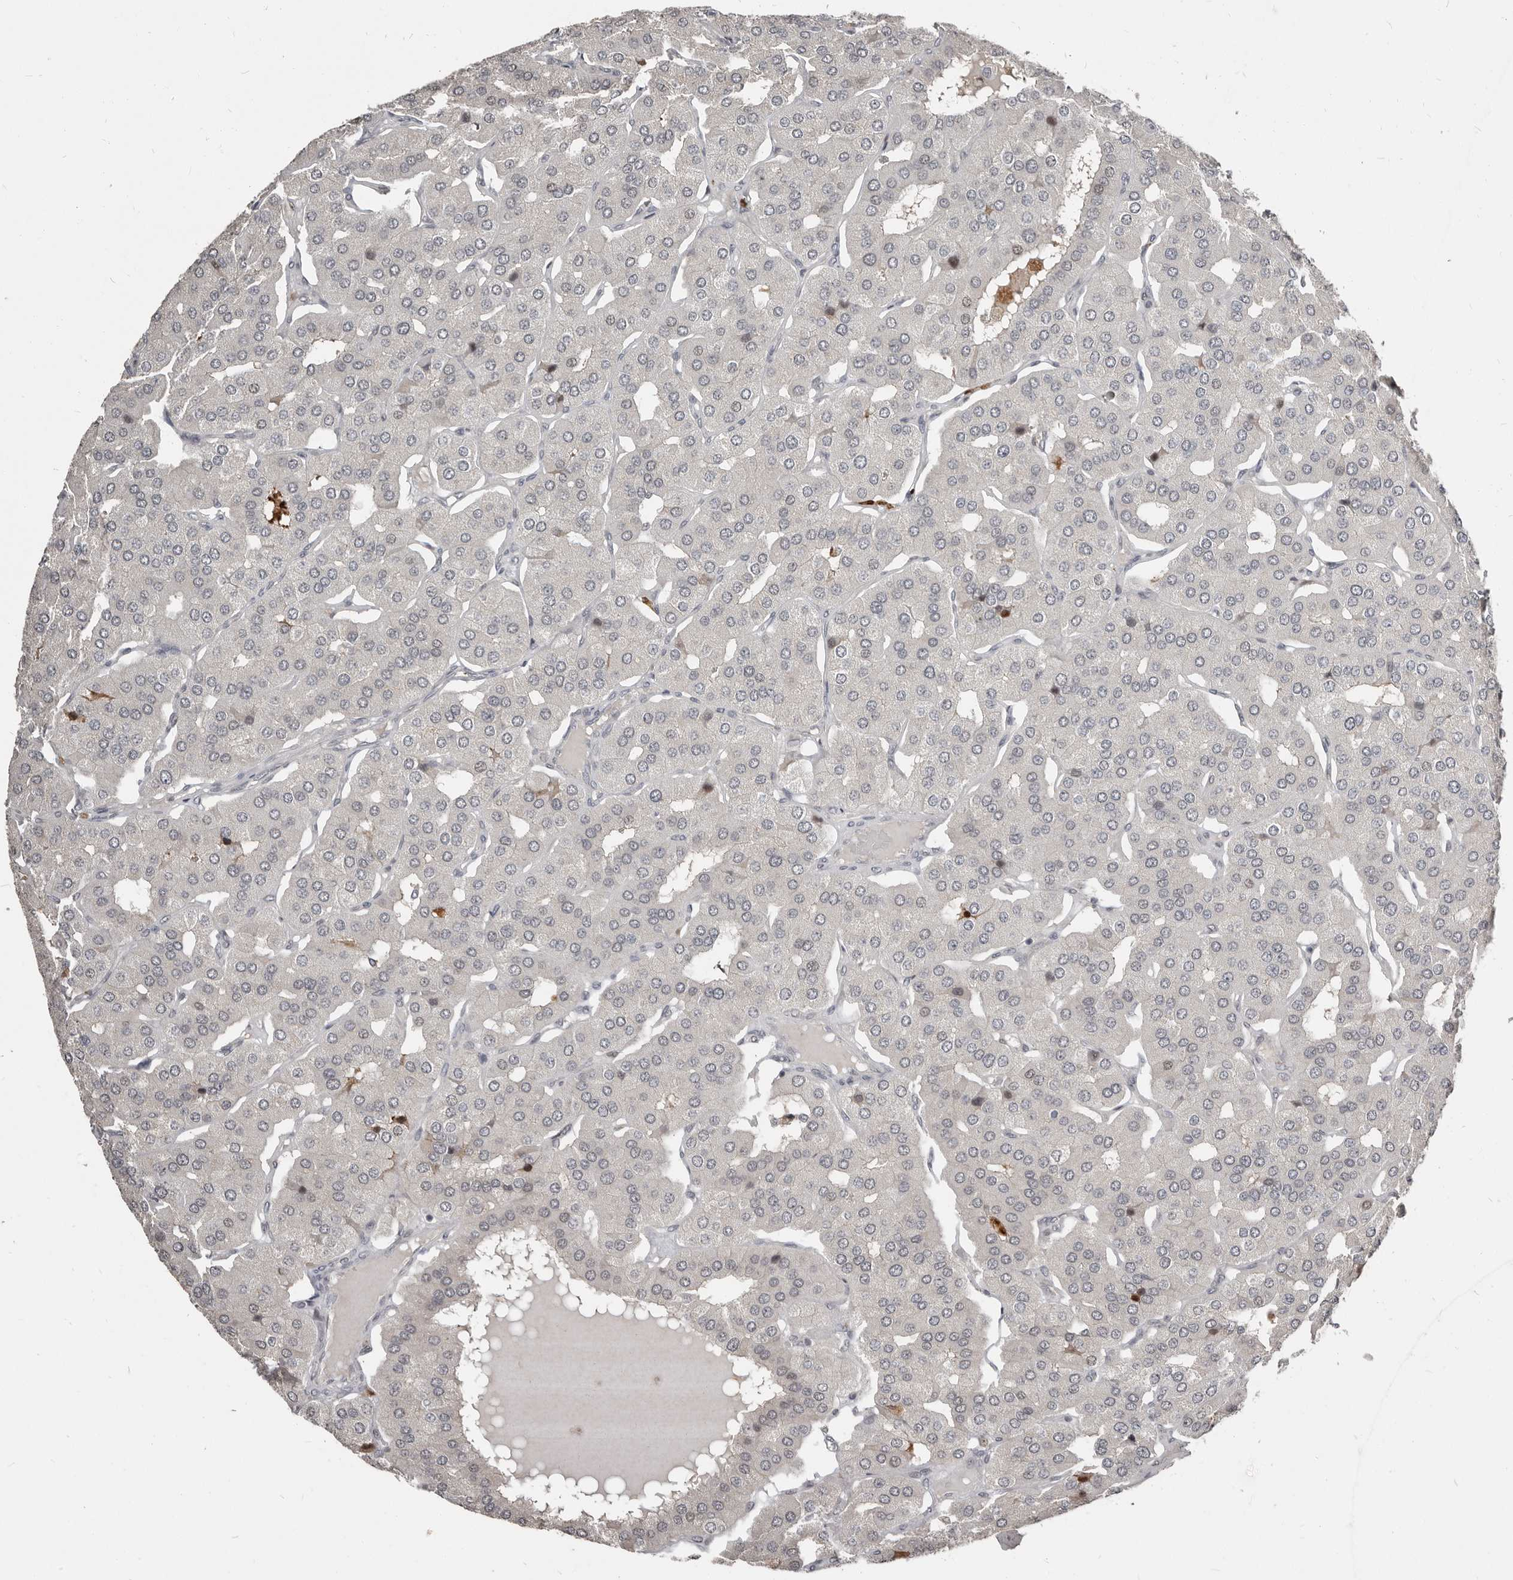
{"staining": {"intensity": "weak", "quantity": "25%-75%", "location": "cytoplasmic/membranous,nuclear"}, "tissue": "parathyroid gland", "cell_type": "Glandular cells", "image_type": "normal", "snomed": [{"axis": "morphology", "description": "Normal tissue, NOS"}, {"axis": "morphology", "description": "Adenoma, NOS"}, {"axis": "topography", "description": "Parathyroid gland"}], "caption": "A brown stain shows weak cytoplasmic/membranous,nuclear expression of a protein in glandular cells of benign parathyroid gland.", "gene": "APOL6", "patient": {"sex": "female", "age": 86}}